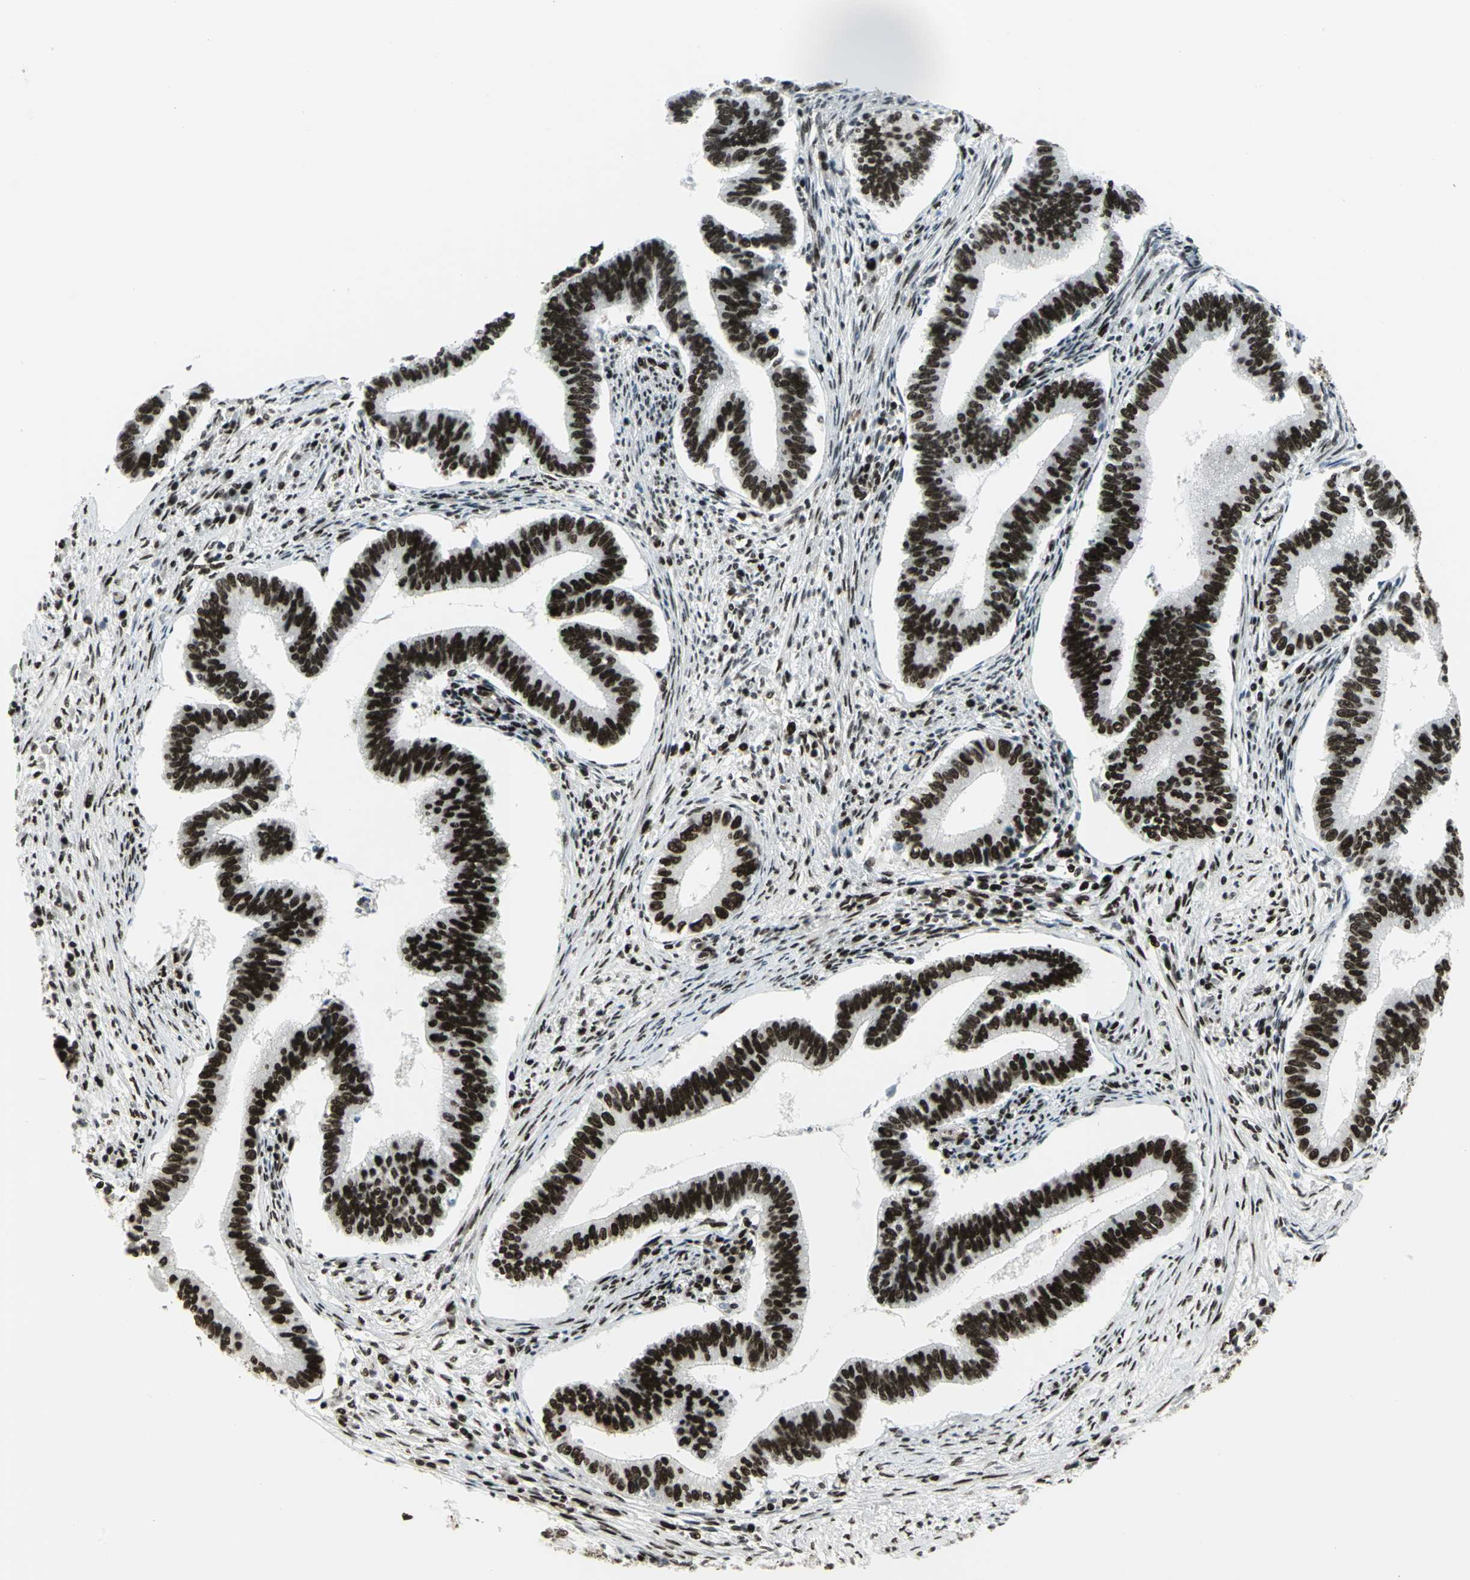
{"staining": {"intensity": "strong", "quantity": ">75%", "location": "nuclear"}, "tissue": "cervical cancer", "cell_type": "Tumor cells", "image_type": "cancer", "snomed": [{"axis": "morphology", "description": "Adenocarcinoma, NOS"}, {"axis": "topography", "description": "Cervix"}], "caption": "Immunohistochemical staining of adenocarcinoma (cervical) shows strong nuclear protein staining in about >75% of tumor cells.", "gene": "SMARCA4", "patient": {"sex": "female", "age": 36}}